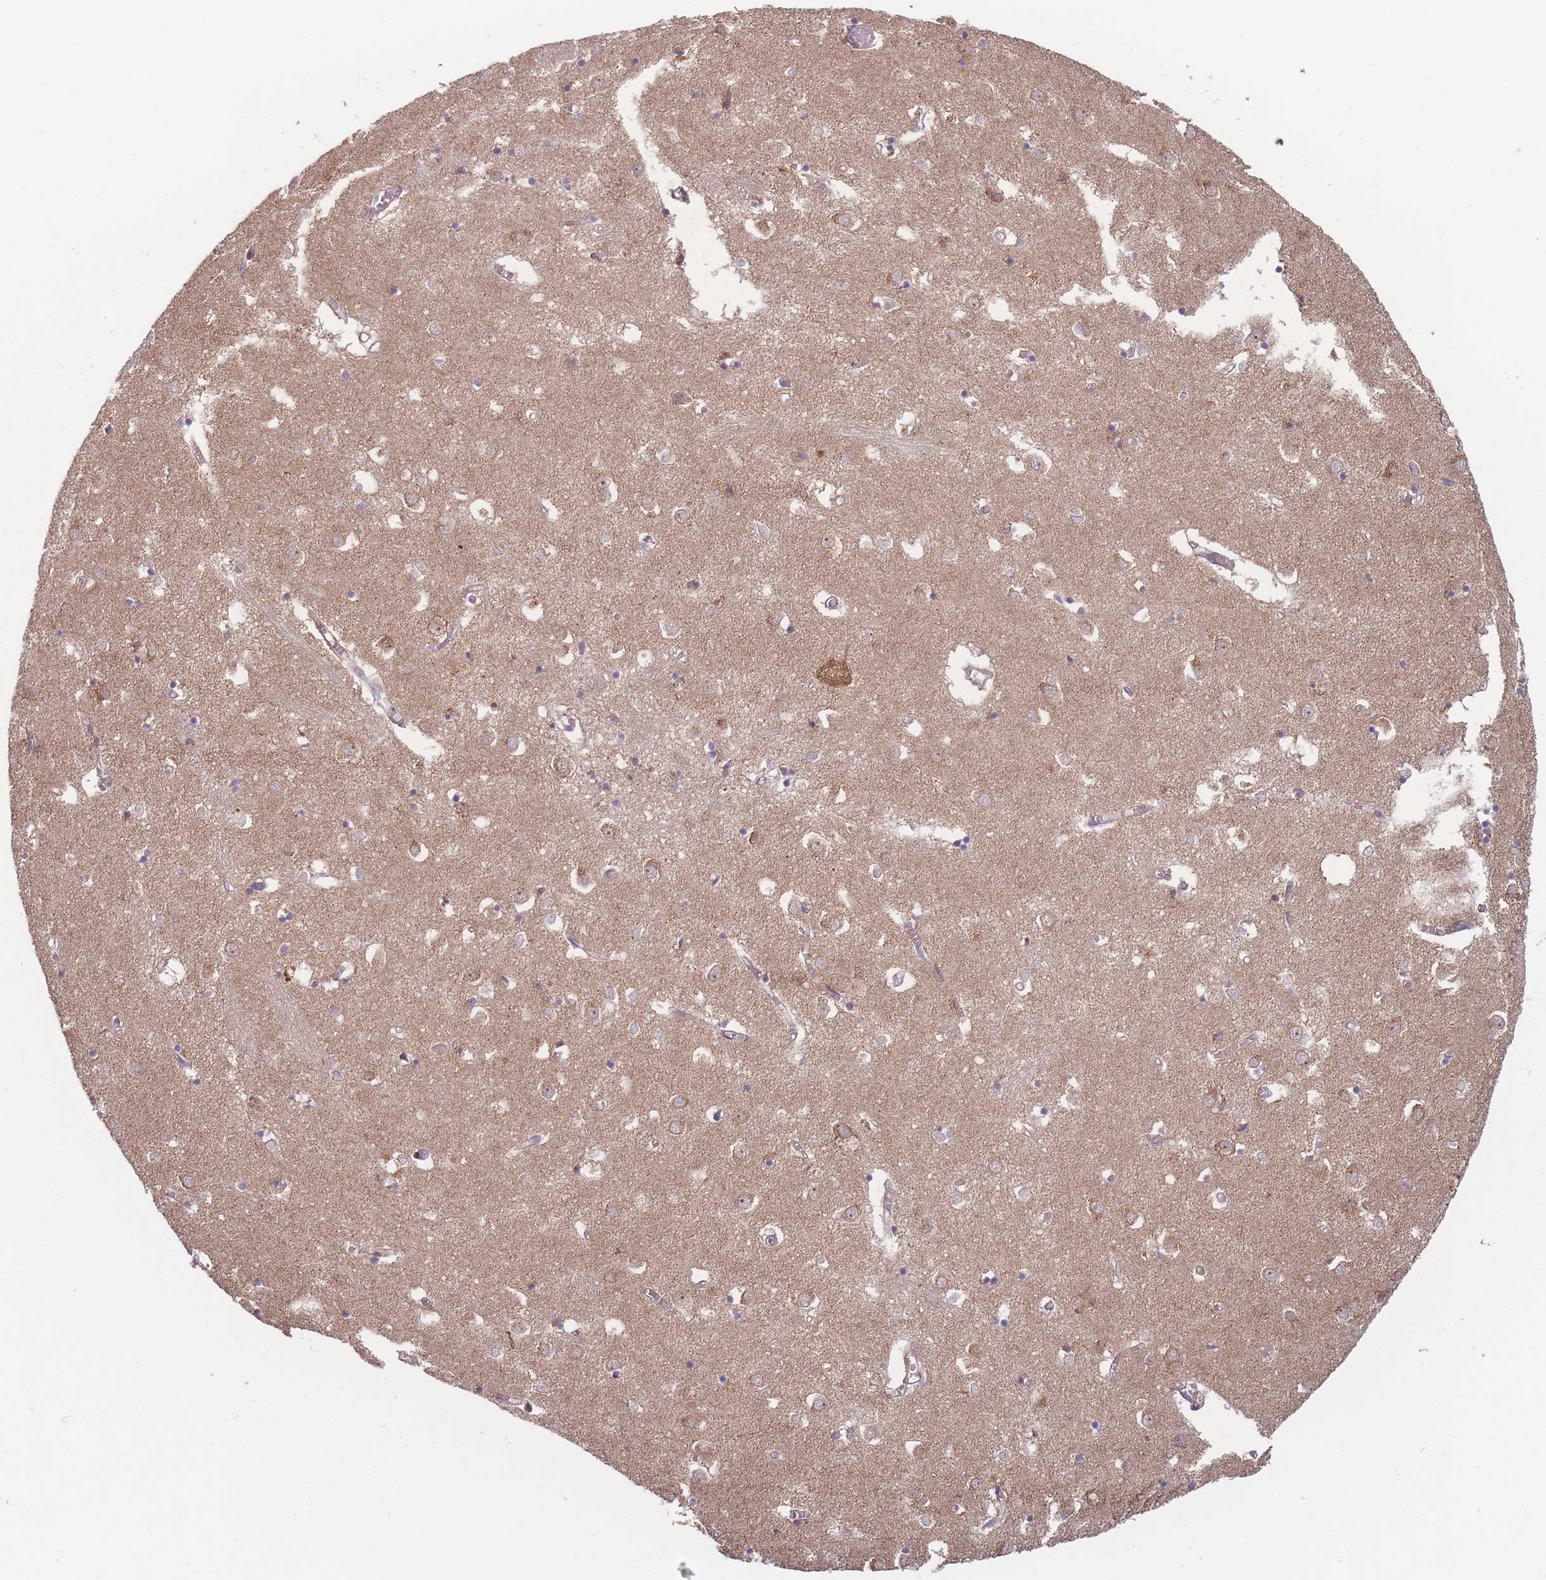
{"staining": {"intensity": "weak", "quantity": "<25%", "location": "cytoplasmic/membranous"}, "tissue": "caudate", "cell_type": "Glial cells", "image_type": "normal", "snomed": [{"axis": "morphology", "description": "Normal tissue, NOS"}, {"axis": "topography", "description": "Lateral ventricle wall"}], "caption": "IHC histopathology image of benign caudate: caudate stained with DAB displays no significant protein expression in glial cells. (Stains: DAB IHC with hematoxylin counter stain, Microscopy: brightfield microscopy at high magnification).", "gene": "ATP5MGL", "patient": {"sex": "male", "age": 70}}